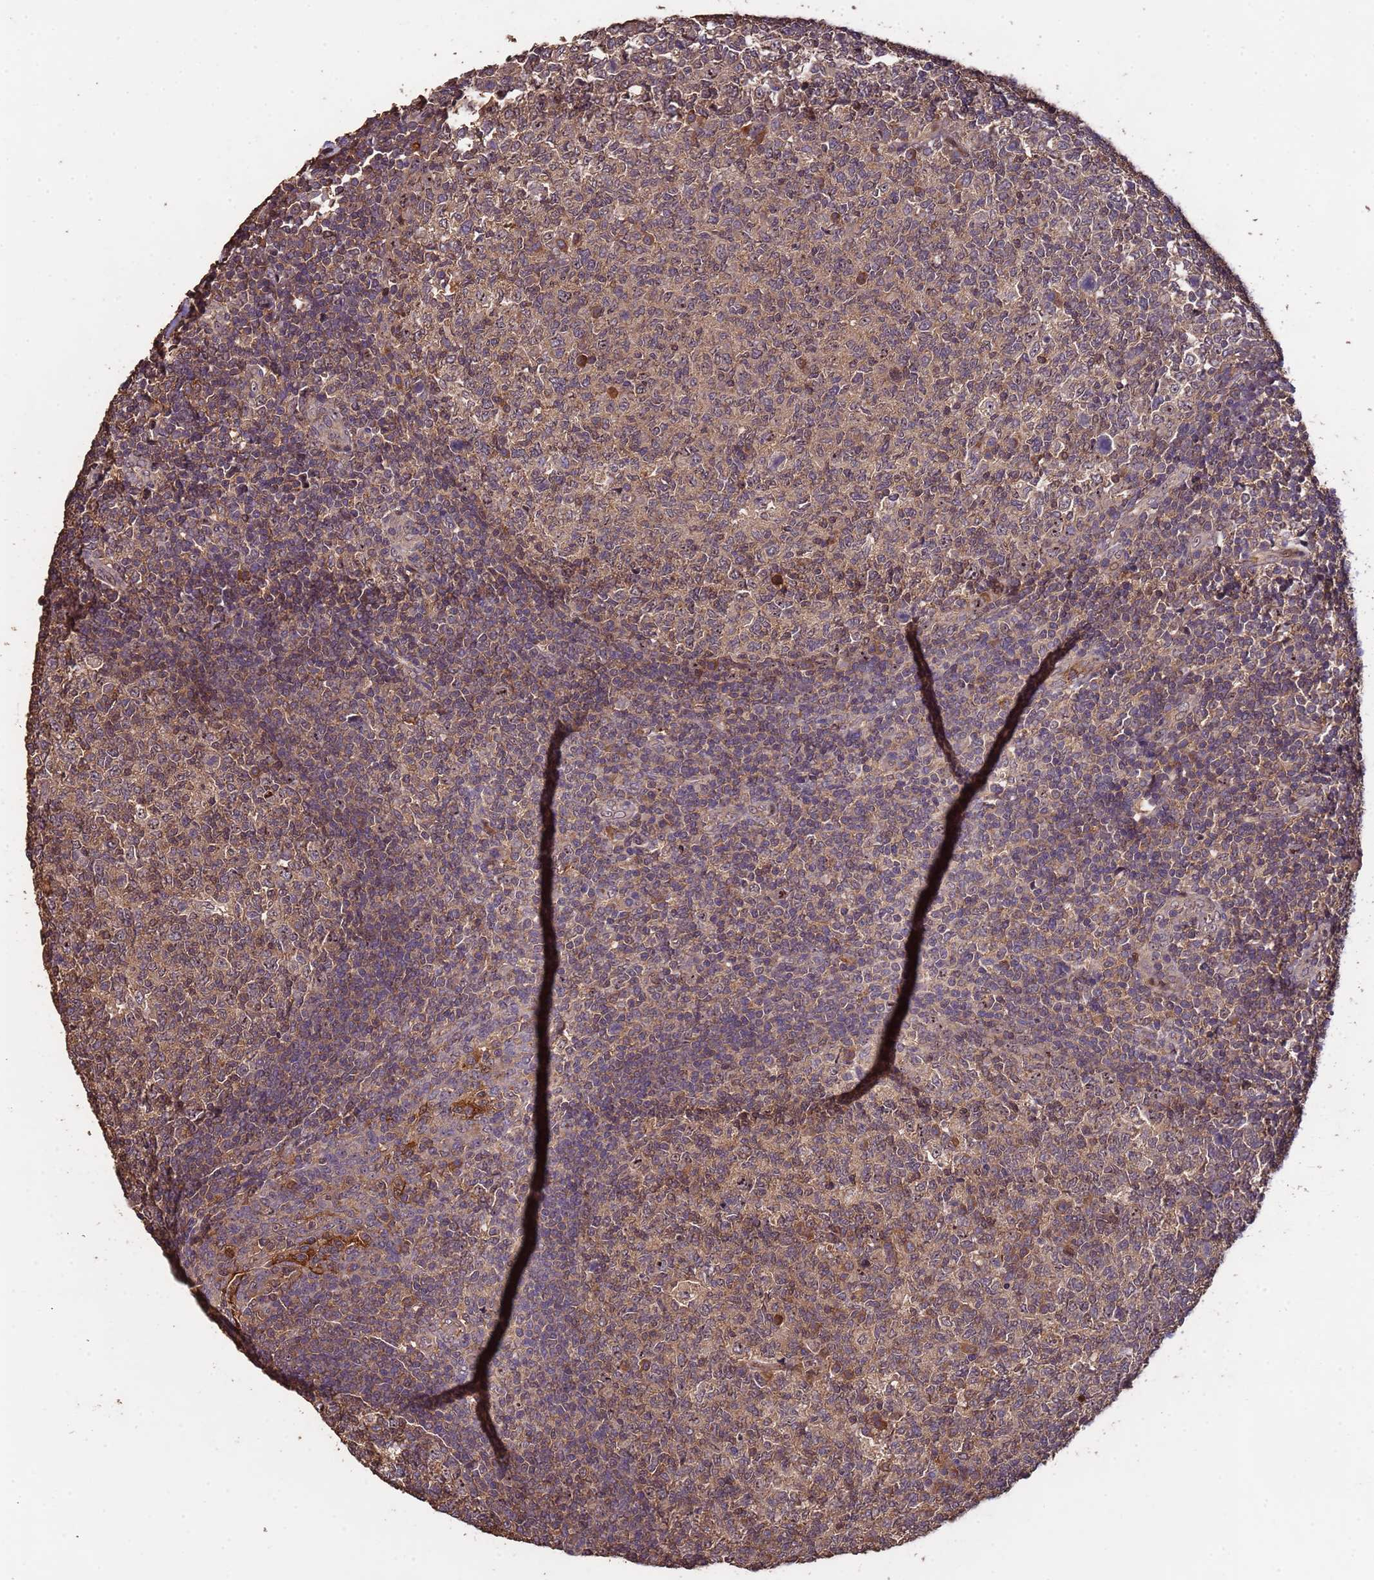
{"staining": {"intensity": "moderate", "quantity": "25%-75%", "location": "cytoplasmic/membranous"}, "tissue": "tonsil", "cell_type": "Germinal center cells", "image_type": "normal", "snomed": [{"axis": "morphology", "description": "Normal tissue, NOS"}, {"axis": "topography", "description": "Tonsil"}], "caption": "Protein staining of benign tonsil shows moderate cytoplasmic/membranous expression in about 25%-75% of germinal center cells. The staining was performed using DAB to visualize the protein expression in brown, while the nuclei were stained in blue with hematoxylin (Magnification: 20x).", "gene": "CCDC184", "patient": {"sex": "female", "age": 19}}